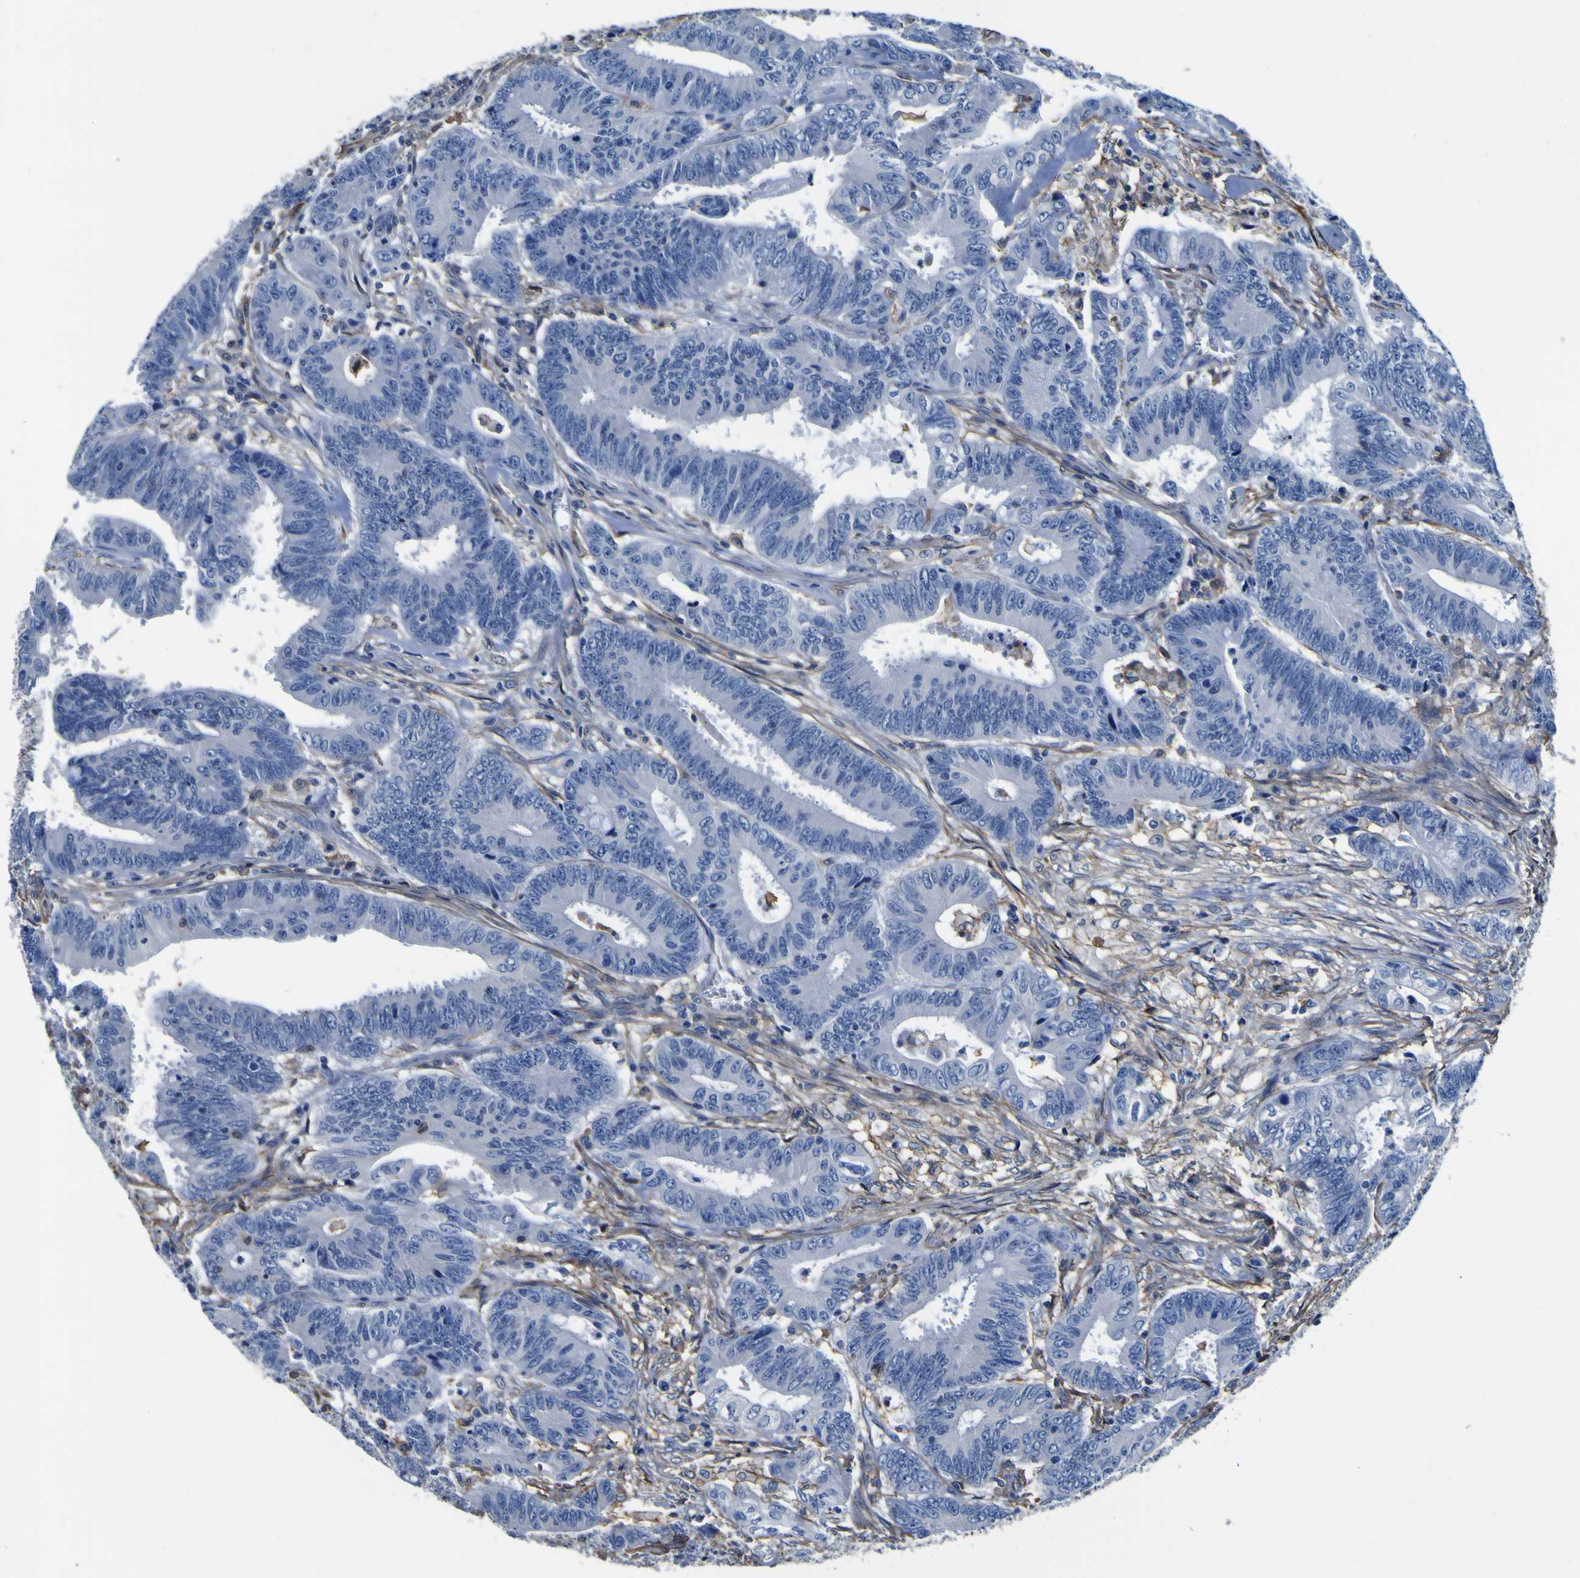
{"staining": {"intensity": "negative", "quantity": "none", "location": "none"}, "tissue": "colorectal cancer", "cell_type": "Tumor cells", "image_type": "cancer", "snomed": [{"axis": "morphology", "description": "Adenocarcinoma, NOS"}, {"axis": "topography", "description": "Colon"}], "caption": "Immunohistochemical staining of human colorectal adenocarcinoma displays no significant expression in tumor cells. (Stains: DAB immunohistochemistry (IHC) with hematoxylin counter stain, Microscopy: brightfield microscopy at high magnification).", "gene": "PXDN", "patient": {"sex": "male", "age": 45}}